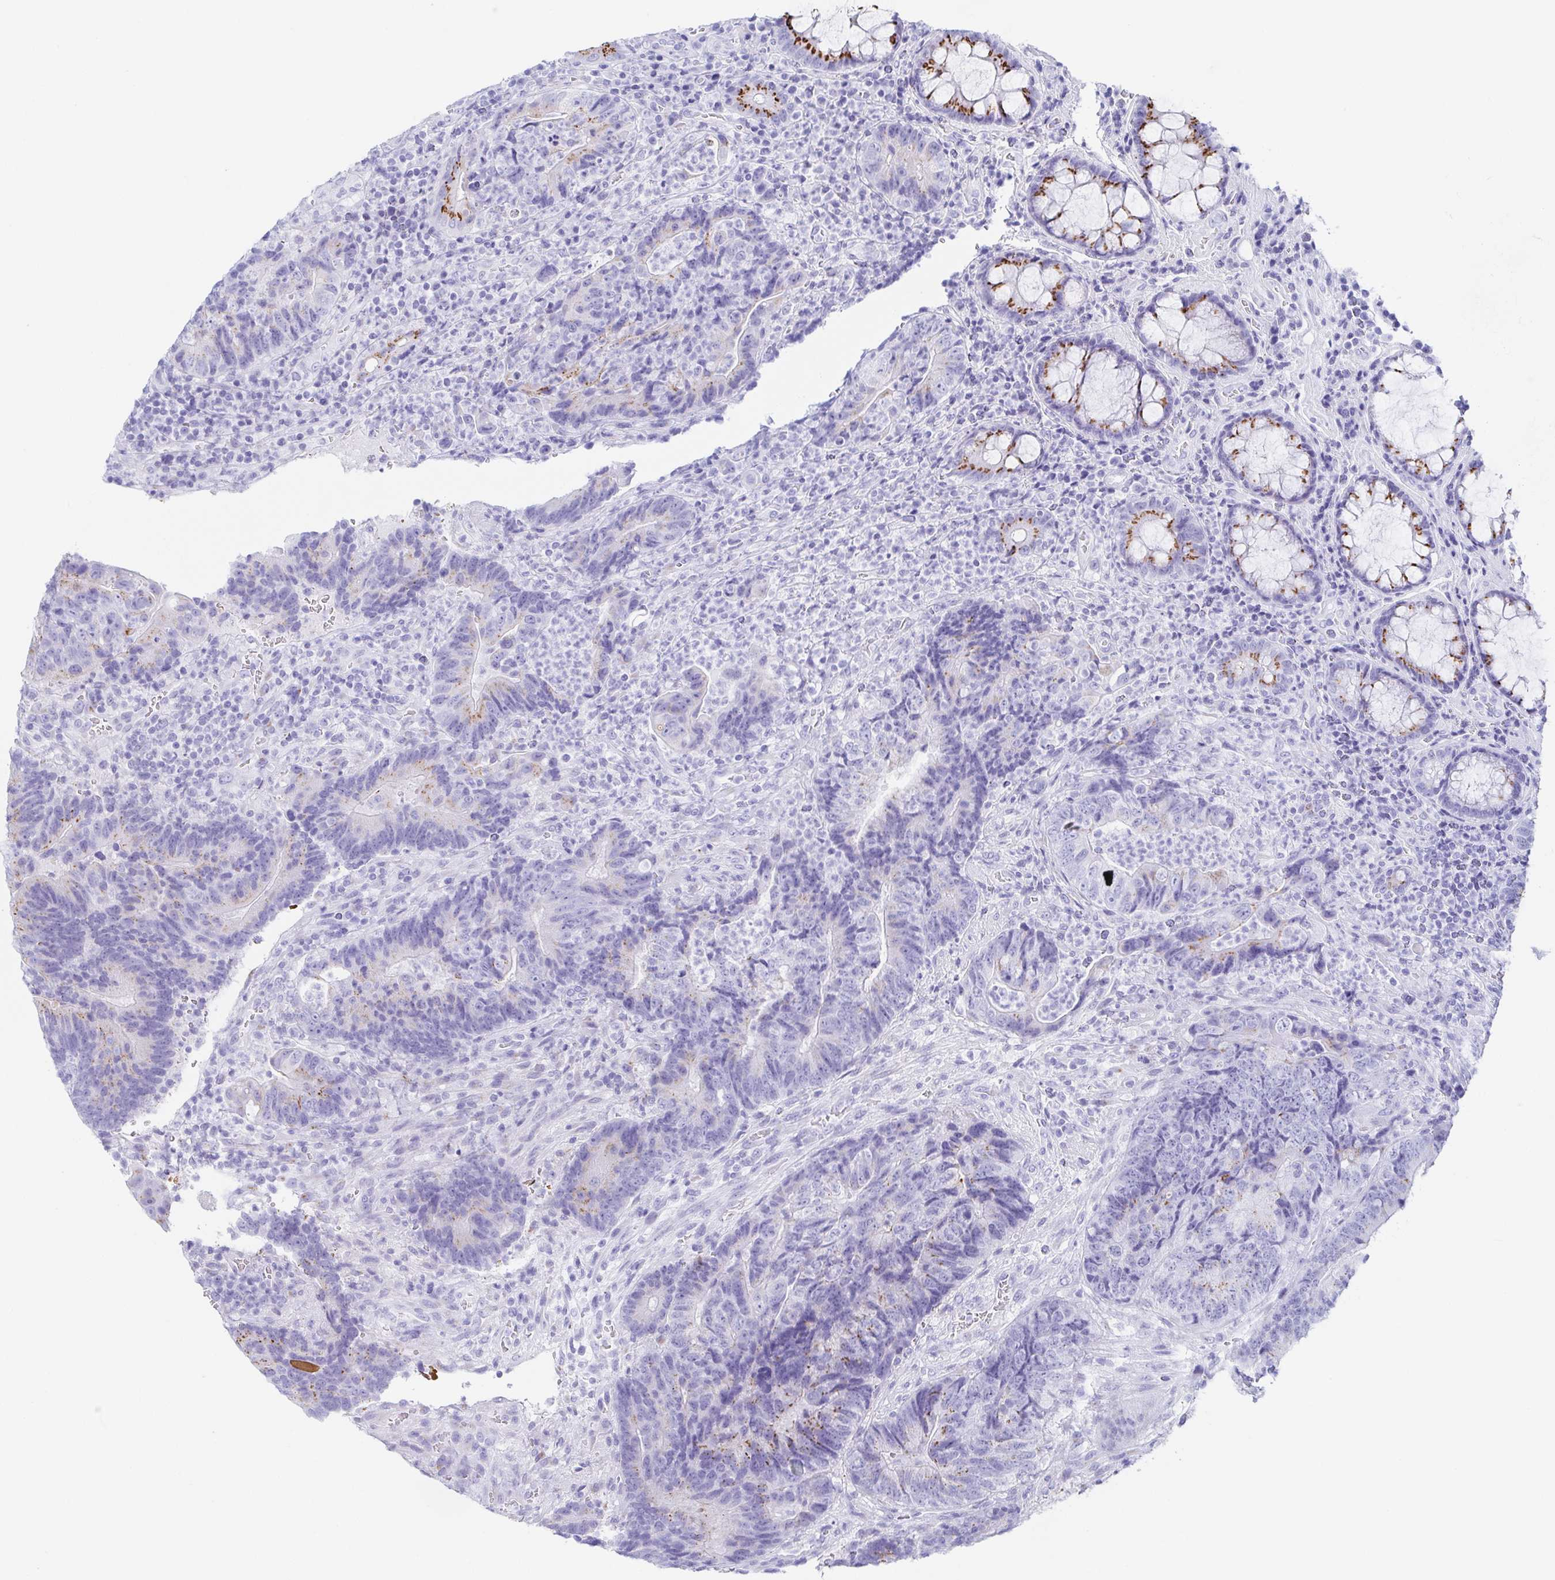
{"staining": {"intensity": "moderate", "quantity": "<25%", "location": "cytoplasmic/membranous"}, "tissue": "colorectal cancer", "cell_type": "Tumor cells", "image_type": "cancer", "snomed": [{"axis": "morphology", "description": "Normal tissue, NOS"}, {"axis": "morphology", "description": "Adenocarcinoma, NOS"}, {"axis": "topography", "description": "Colon"}], "caption": "A micrograph showing moderate cytoplasmic/membranous staining in approximately <25% of tumor cells in colorectal cancer, as visualized by brown immunohistochemical staining.", "gene": "LDLRAD1", "patient": {"sex": "female", "age": 48}}